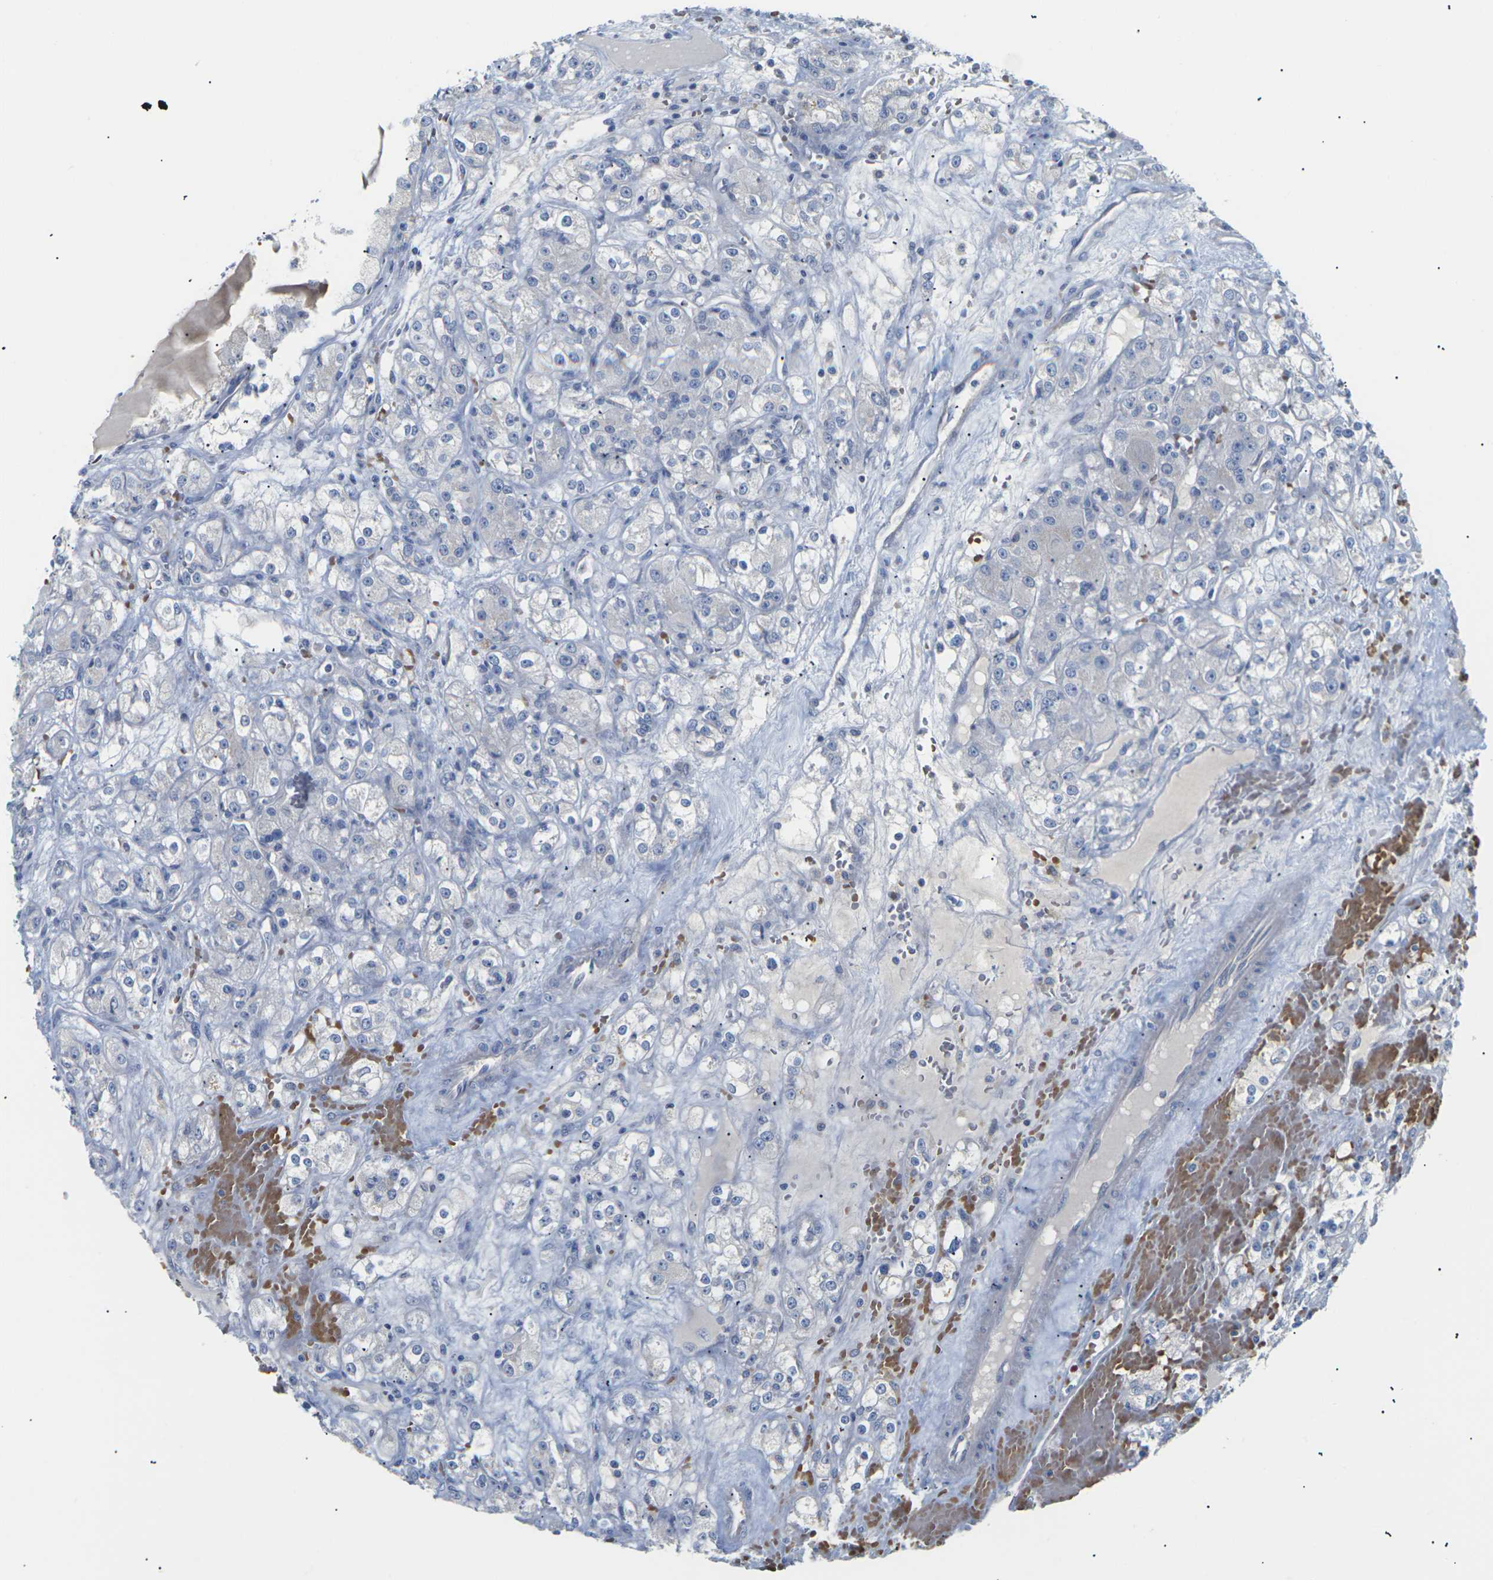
{"staining": {"intensity": "negative", "quantity": "none", "location": "none"}, "tissue": "renal cancer", "cell_type": "Tumor cells", "image_type": "cancer", "snomed": [{"axis": "morphology", "description": "Normal tissue, NOS"}, {"axis": "morphology", "description": "Adenocarcinoma, NOS"}, {"axis": "topography", "description": "Kidney"}], "caption": "High magnification brightfield microscopy of adenocarcinoma (renal) stained with DAB (brown) and counterstained with hematoxylin (blue): tumor cells show no significant positivity. (Stains: DAB (3,3'-diaminobenzidine) immunohistochemistry with hematoxylin counter stain, Microscopy: brightfield microscopy at high magnification).", "gene": "TMCO4", "patient": {"sex": "male", "age": 61}}